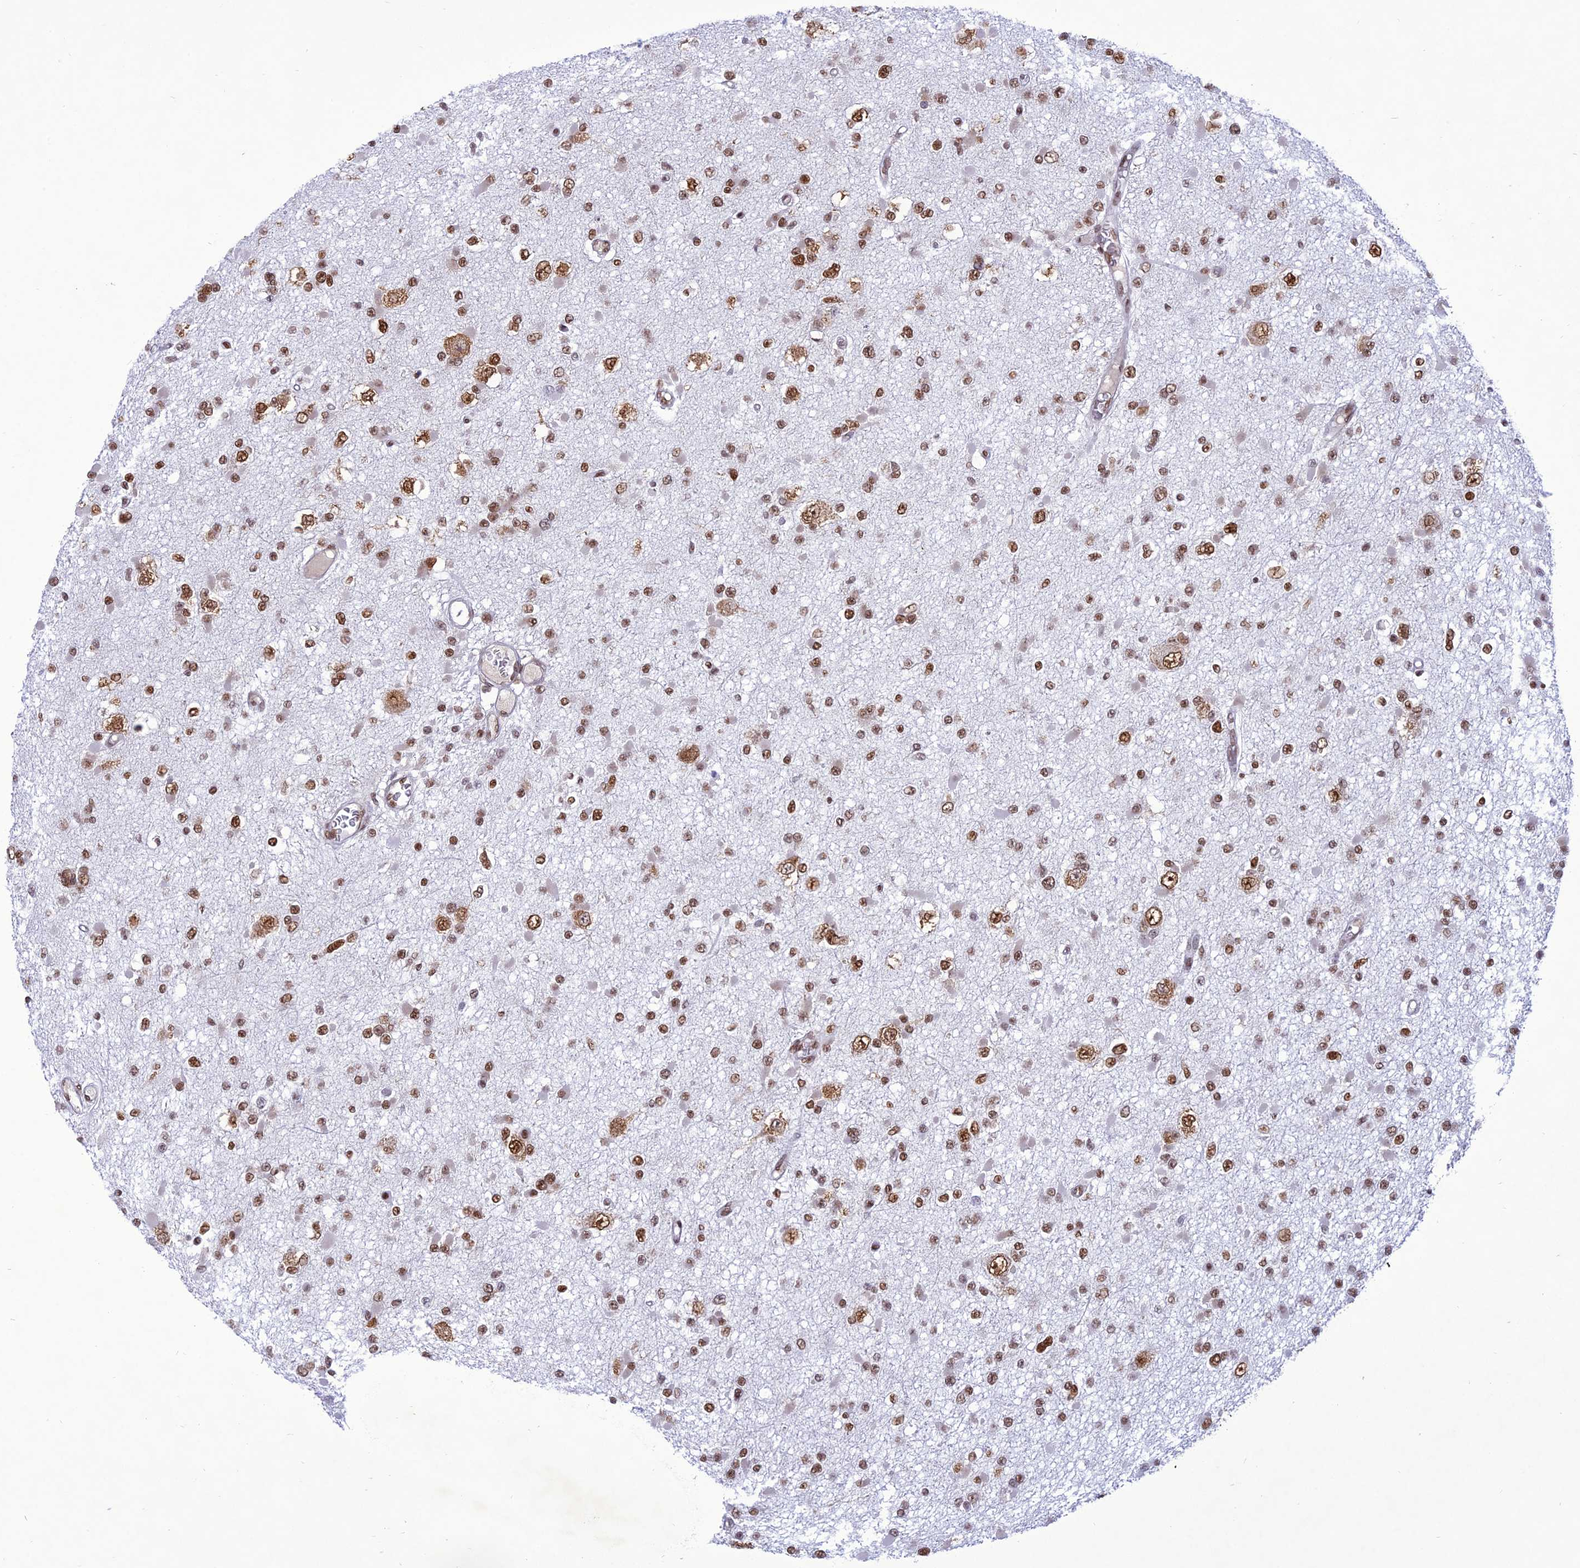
{"staining": {"intensity": "moderate", "quantity": "25%-75%", "location": "nuclear"}, "tissue": "glioma", "cell_type": "Tumor cells", "image_type": "cancer", "snomed": [{"axis": "morphology", "description": "Glioma, malignant, Low grade"}, {"axis": "topography", "description": "Brain"}], "caption": "Human malignant glioma (low-grade) stained with a brown dye exhibits moderate nuclear positive expression in about 25%-75% of tumor cells.", "gene": "DDX1", "patient": {"sex": "female", "age": 22}}